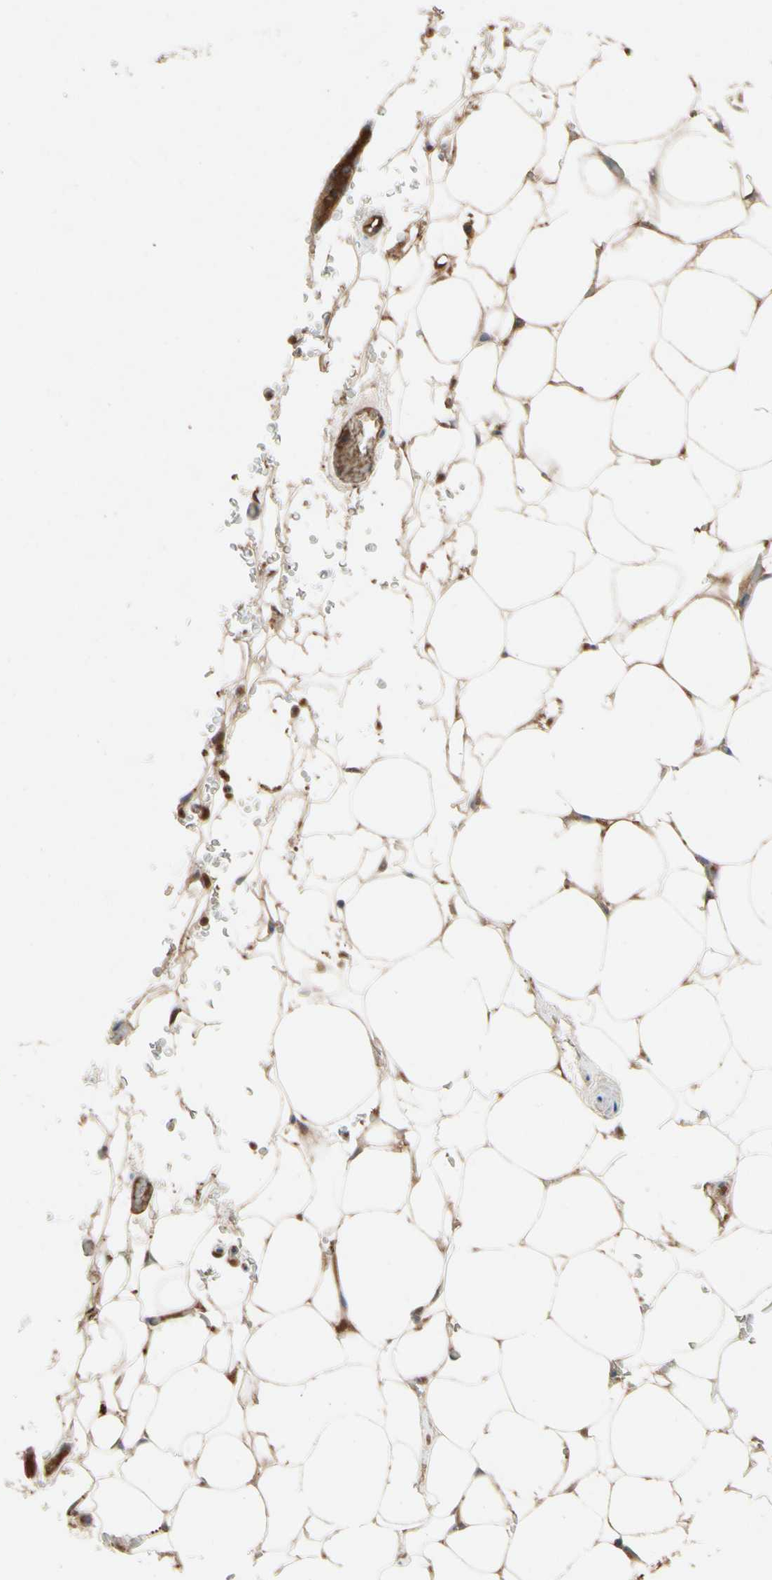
{"staining": {"intensity": "weak", "quantity": ">75%", "location": "cytoplasmic/membranous"}, "tissue": "adipose tissue", "cell_type": "Adipocytes", "image_type": "normal", "snomed": [{"axis": "morphology", "description": "Normal tissue, NOS"}, {"axis": "topography", "description": "Peripheral nerve tissue"}], "caption": "Unremarkable adipose tissue exhibits weak cytoplasmic/membranous positivity in approximately >75% of adipocytes.", "gene": "IL1RL1", "patient": {"sex": "male", "age": 70}}